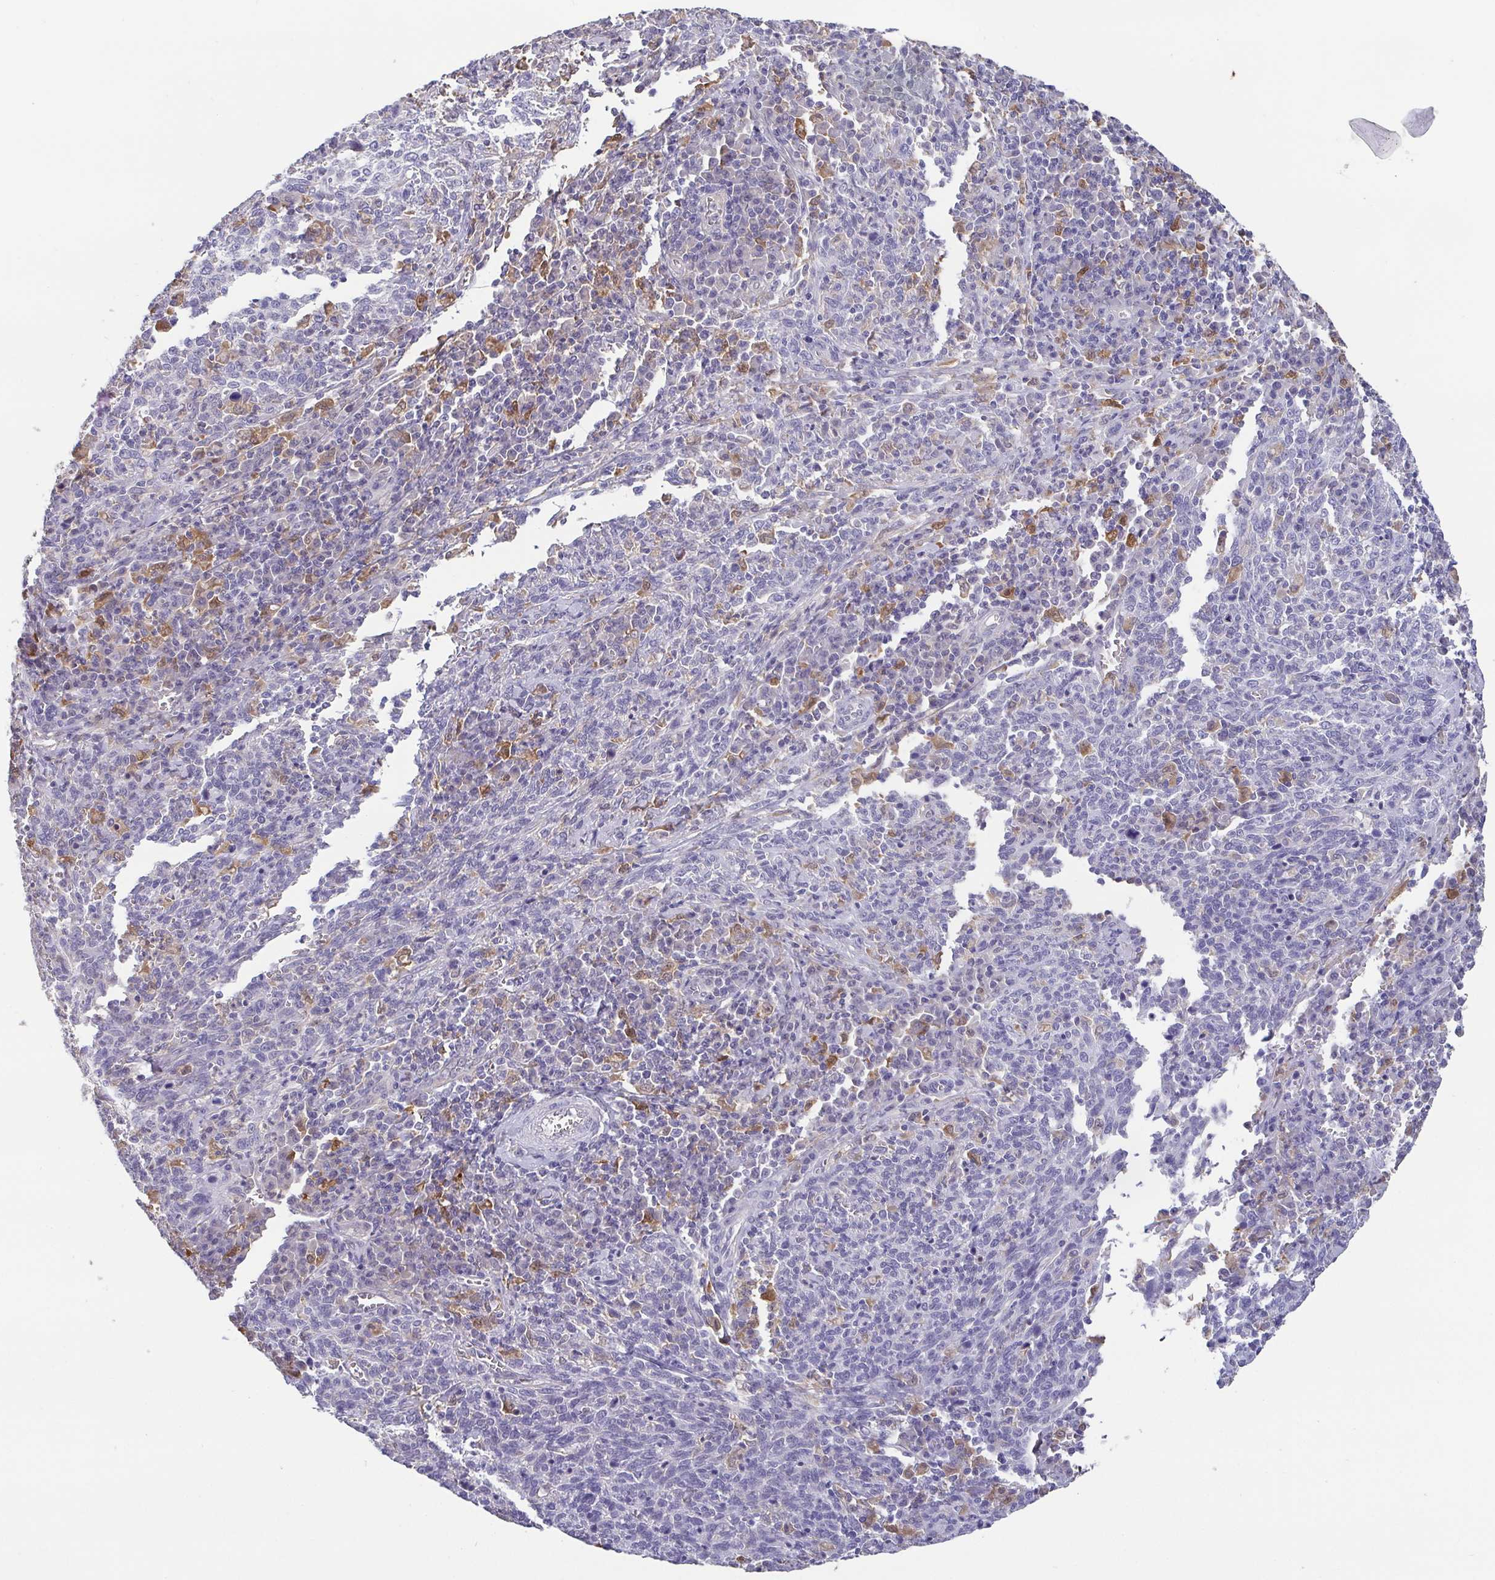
{"staining": {"intensity": "negative", "quantity": "none", "location": "none"}, "tissue": "cervical cancer", "cell_type": "Tumor cells", "image_type": "cancer", "snomed": [{"axis": "morphology", "description": "Squamous cell carcinoma, NOS"}, {"axis": "topography", "description": "Cervix"}], "caption": "Cervical squamous cell carcinoma stained for a protein using immunohistochemistry (IHC) displays no staining tumor cells.", "gene": "IDH1", "patient": {"sex": "female", "age": 46}}